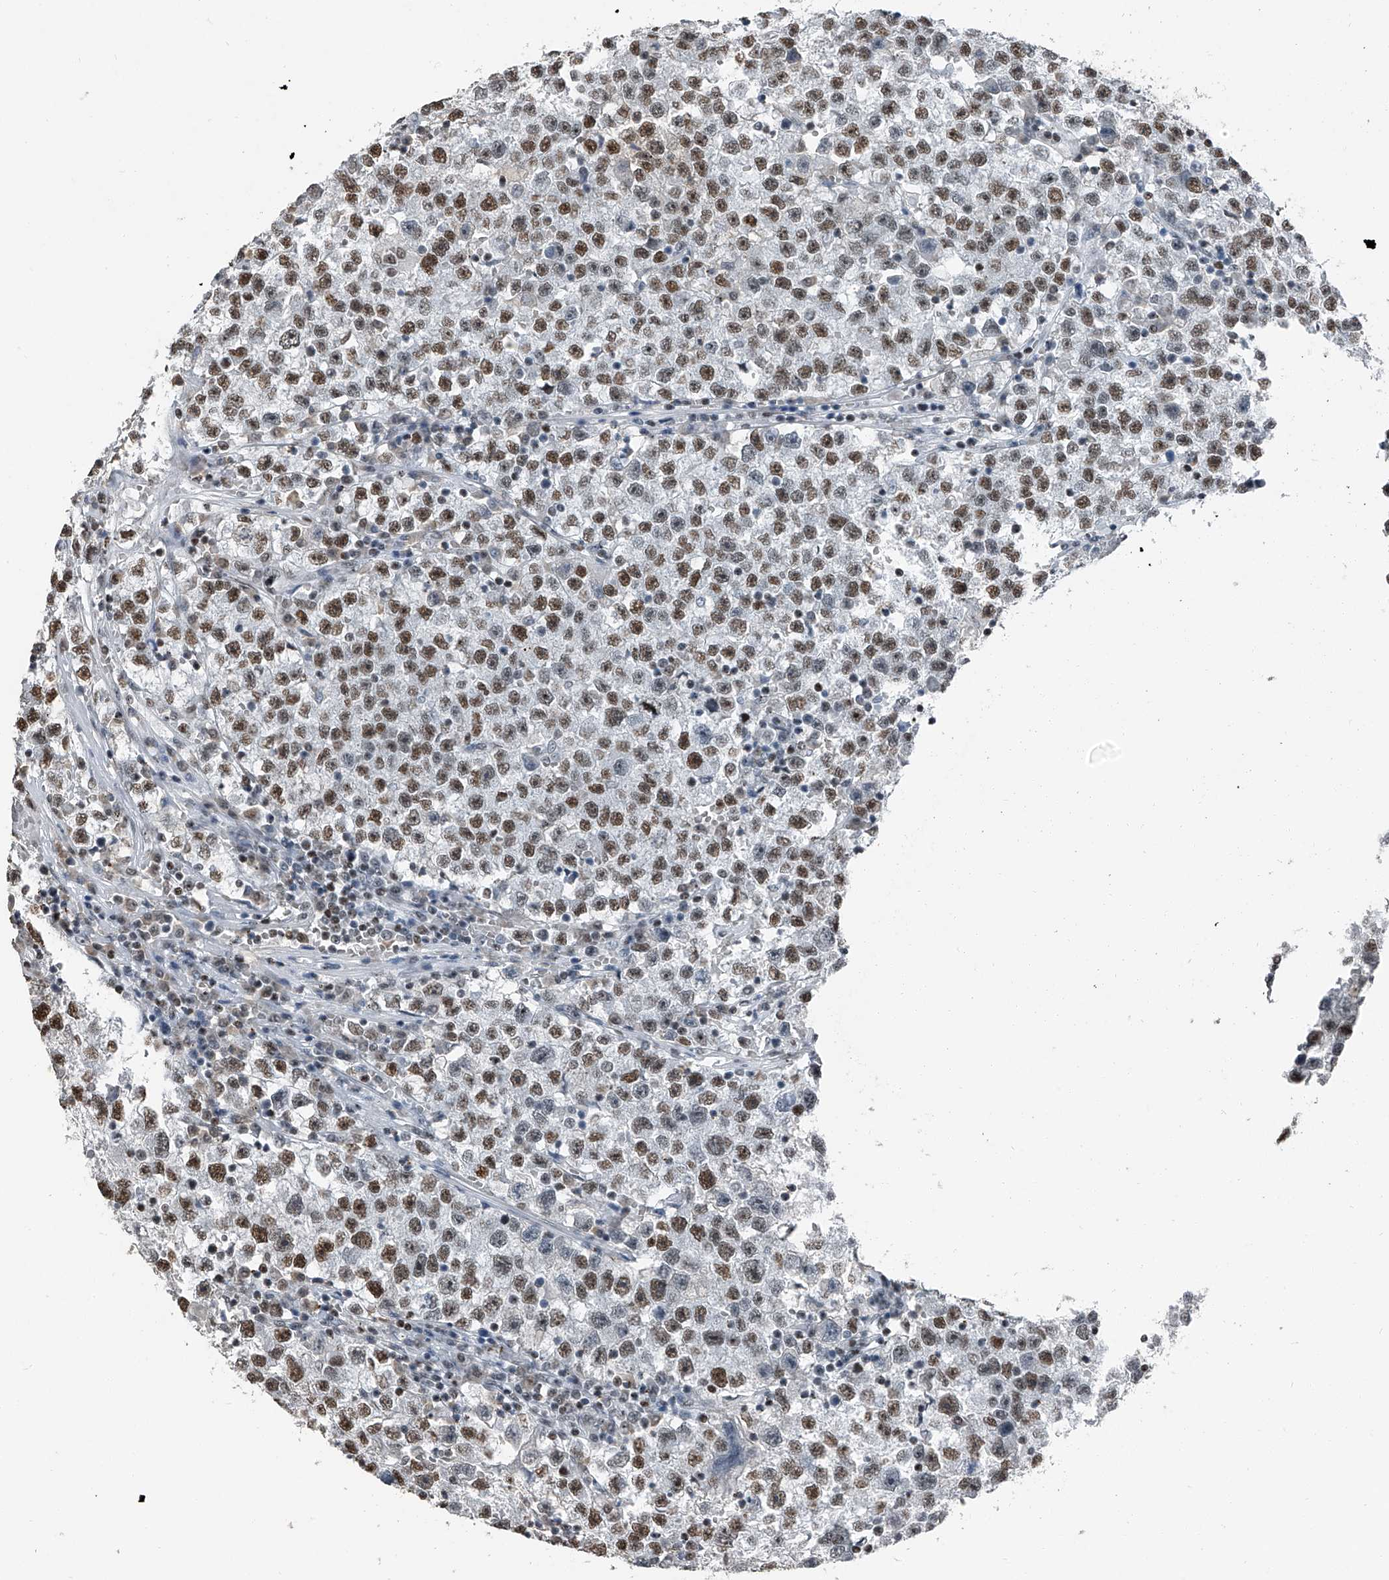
{"staining": {"intensity": "moderate", "quantity": ">75%", "location": "nuclear"}, "tissue": "testis cancer", "cell_type": "Tumor cells", "image_type": "cancer", "snomed": [{"axis": "morphology", "description": "Seminoma, NOS"}, {"axis": "topography", "description": "Testis"}], "caption": "Testis cancer (seminoma) stained with a protein marker reveals moderate staining in tumor cells.", "gene": "TCOF1", "patient": {"sex": "male", "age": 22}}